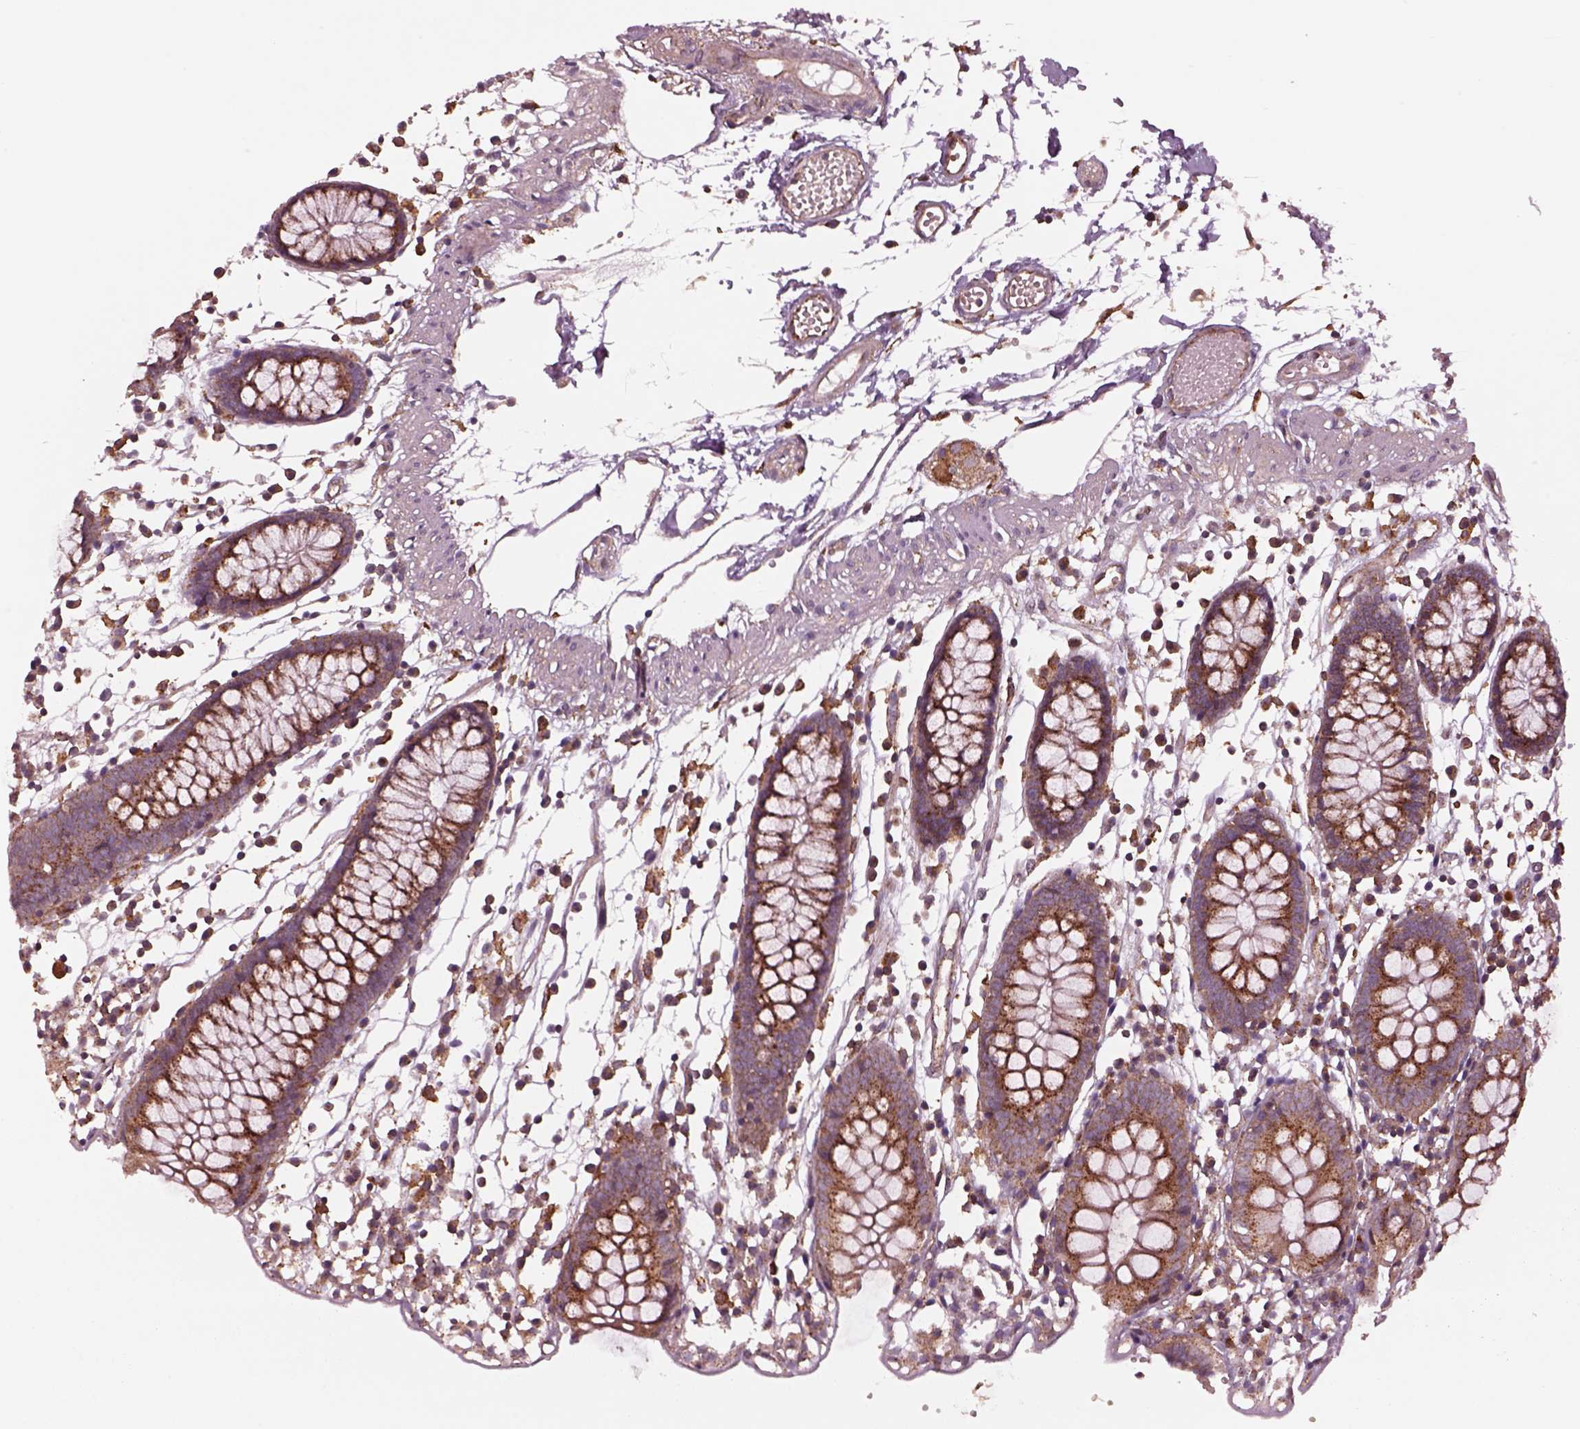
{"staining": {"intensity": "moderate", "quantity": ">75%", "location": "cytoplasmic/membranous"}, "tissue": "colon", "cell_type": "Endothelial cells", "image_type": "normal", "snomed": [{"axis": "morphology", "description": "Normal tissue, NOS"}, {"axis": "morphology", "description": "Adenocarcinoma, NOS"}, {"axis": "topography", "description": "Colon"}], "caption": "Approximately >75% of endothelial cells in normal colon display moderate cytoplasmic/membranous protein expression as visualized by brown immunohistochemical staining.", "gene": "WASHC2A", "patient": {"sex": "male", "age": 83}}